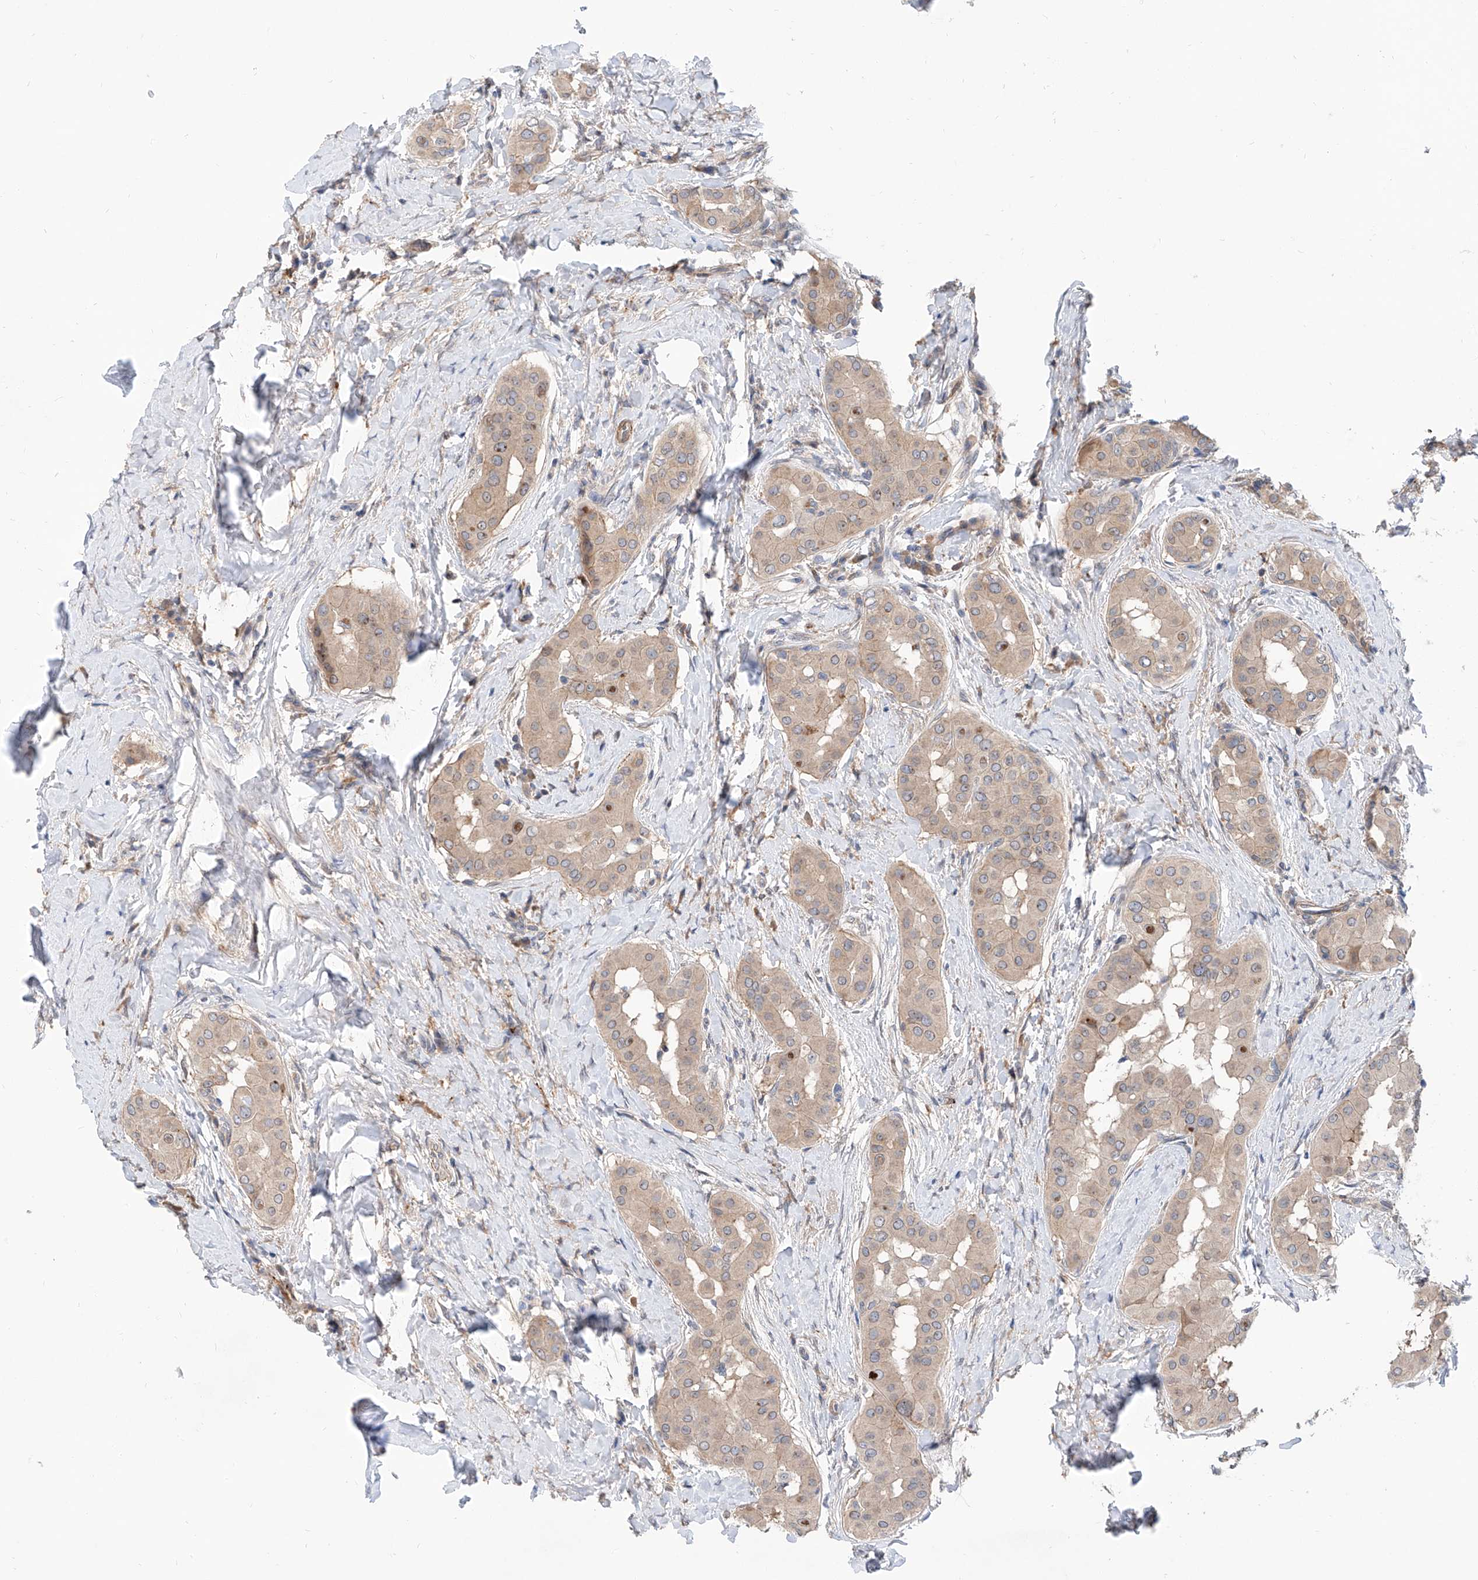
{"staining": {"intensity": "weak", "quantity": ">75%", "location": "cytoplasmic/membranous"}, "tissue": "thyroid cancer", "cell_type": "Tumor cells", "image_type": "cancer", "snomed": [{"axis": "morphology", "description": "Papillary adenocarcinoma, NOS"}, {"axis": "topography", "description": "Thyroid gland"}], "caption": "A histopathology image of human thyroid cancer (papillary adenocarcinoma) stained for a protein shows weak cytoplasmic/membranous brown staining in tumor cells.", "gene": "MAGEE2", "patient": {"sex": "male", "age": 33}}